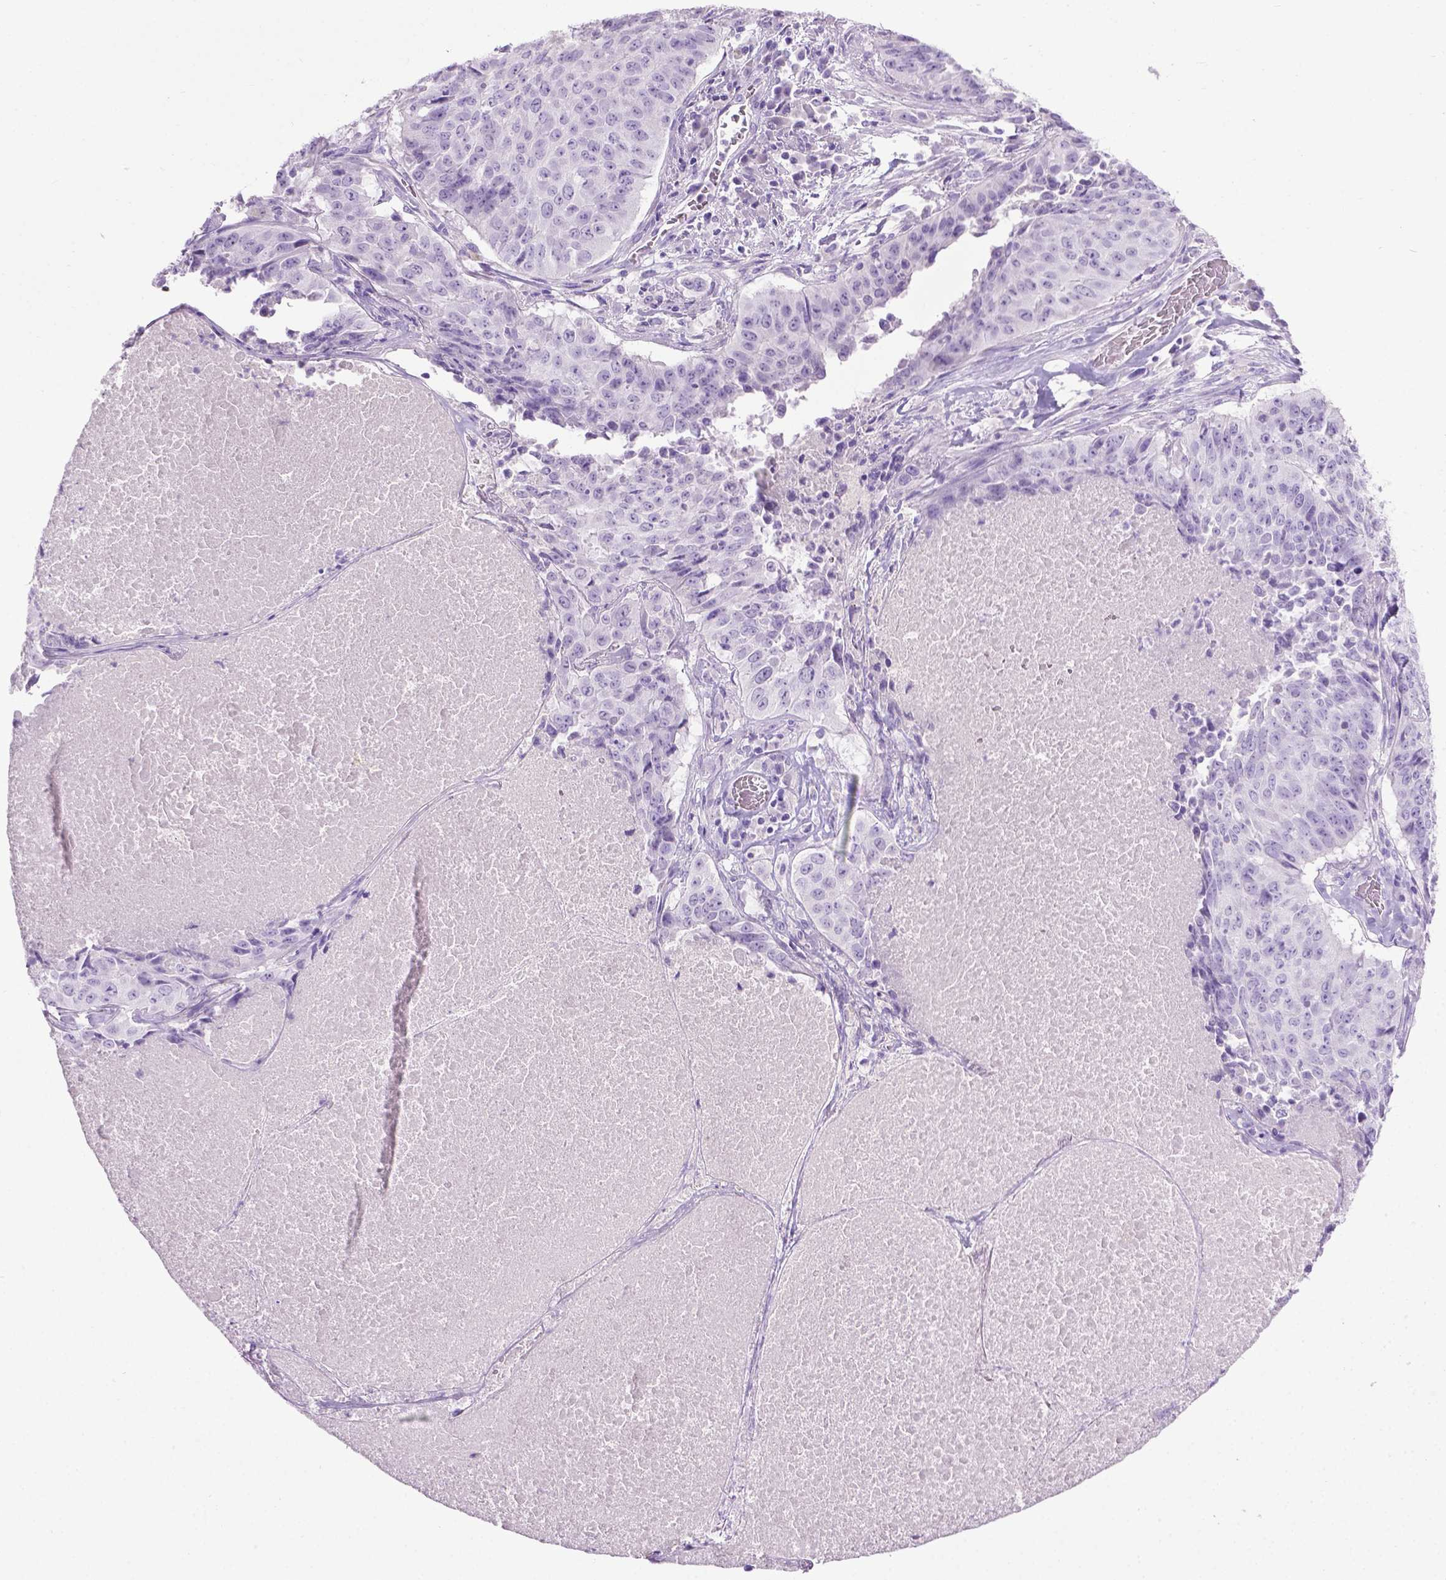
{"staining": {"intensity": "negative", "quantity": "none", "location": "none"}, "tissue": "lung cancer", "cell_type": "Tumor cells", "image_type": "cancer", "snomed": [{"axis": "morphology", "description": "Normal tissue, NOS"}, {"axis": "morphology", "description": "Squamous cell carcinoma, NOS"}, {"axis": "topography", "description": "Bronchus"}, {"axis": "topography", "description": "Lung"}], "caption": "This is a image of IHC staining of lung squamous cell carcinoma, which shows no positivity in tumor cells.", "gene": "LELP1", "patient": {"sex": "male", "age": 64}}